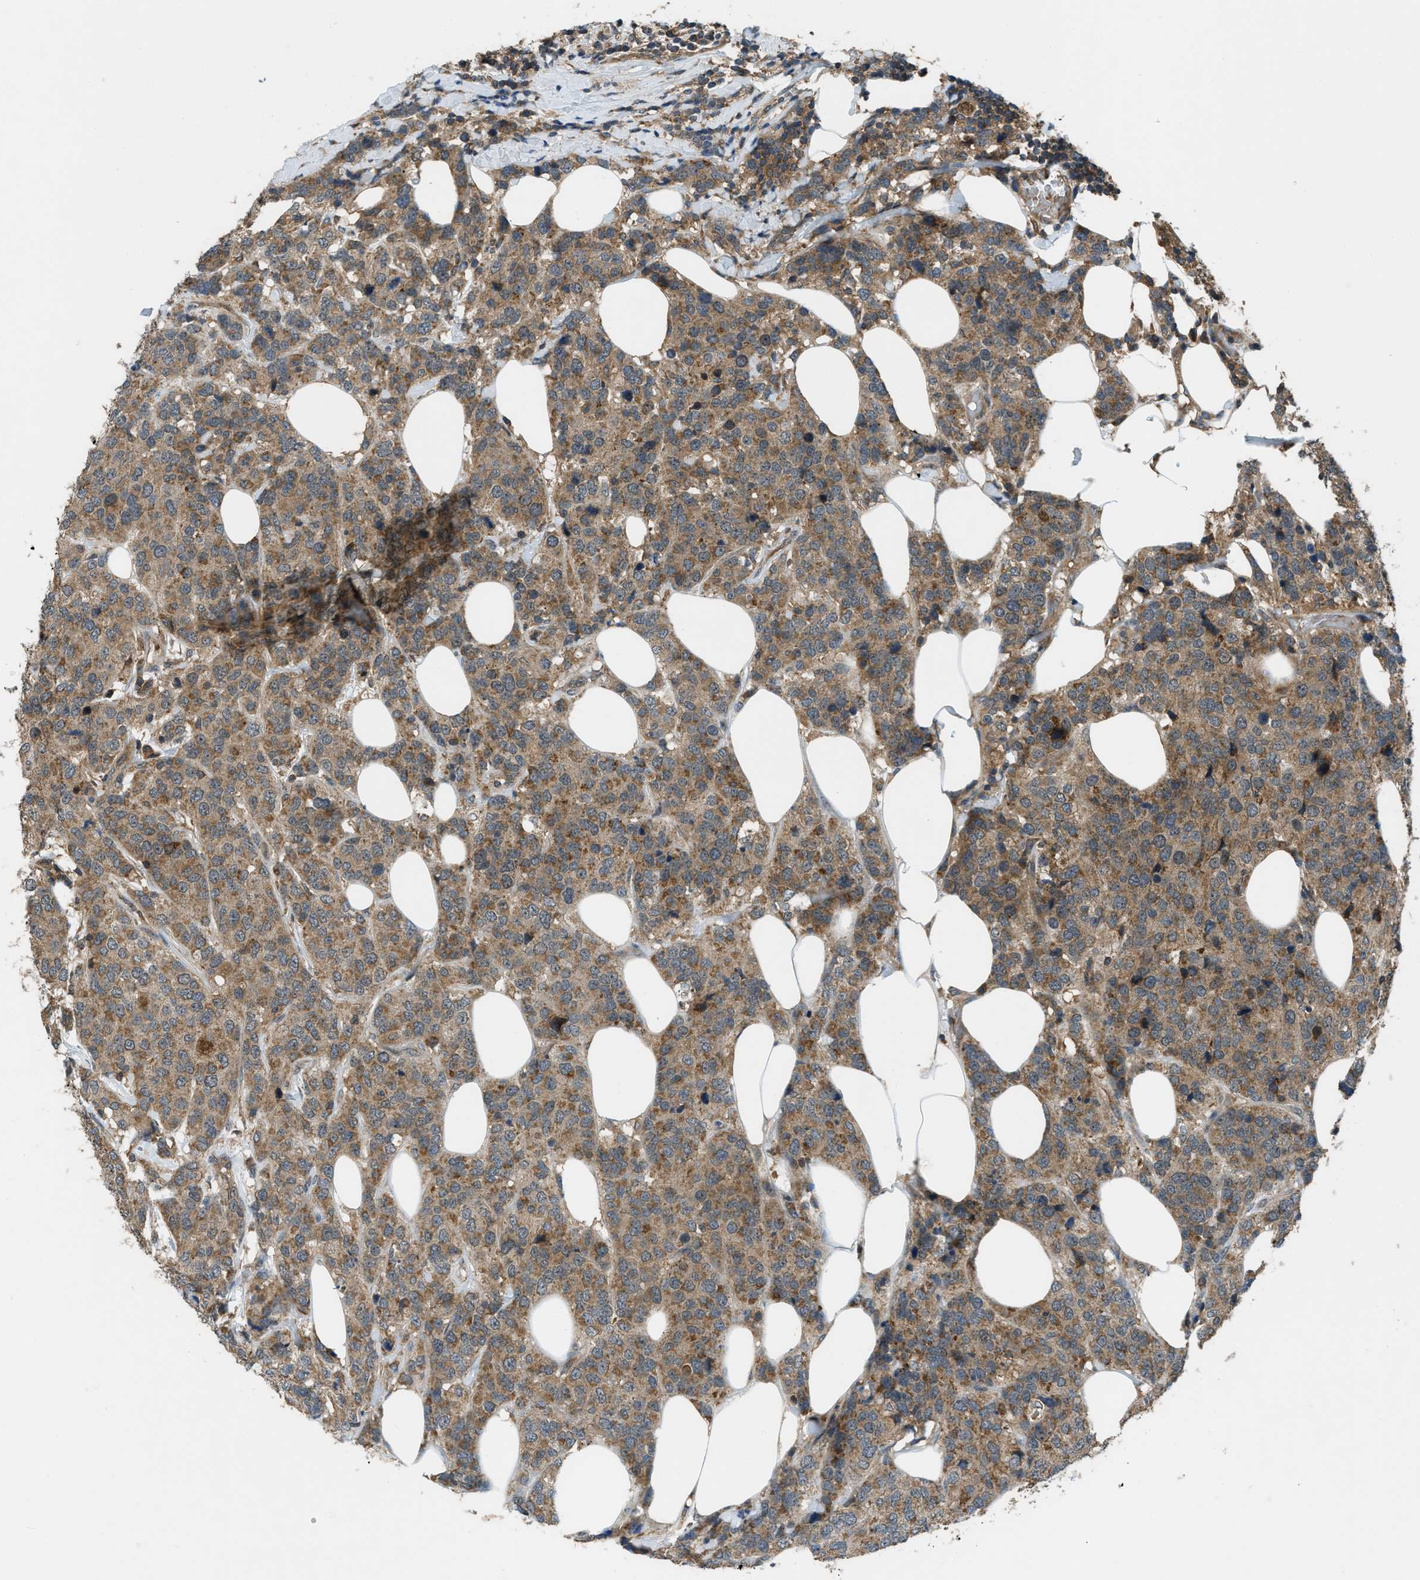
{"staining": {"intensity": "moderate", "quantity": ">75%", "location": "cytoplasmic/membranous"}, "tissue": "breast cancer", "cell_type": "Tumor cells", "image_type": "cancer", "snomed": [{"axis": "morphology", "description": "Lobular carcinoma"}, {"axis": "topography", "description": "Breast"}], "caption": "A brown stain highlights moderate cytoplasmic/membranous staining of a protein in lobular carcinoma (breast) tumor cells. The protein of interest is shown in brown color, while the nuclei are stained blue.", "gene": "ZNF71", "patient": {"sex": "female", "age": 59}}